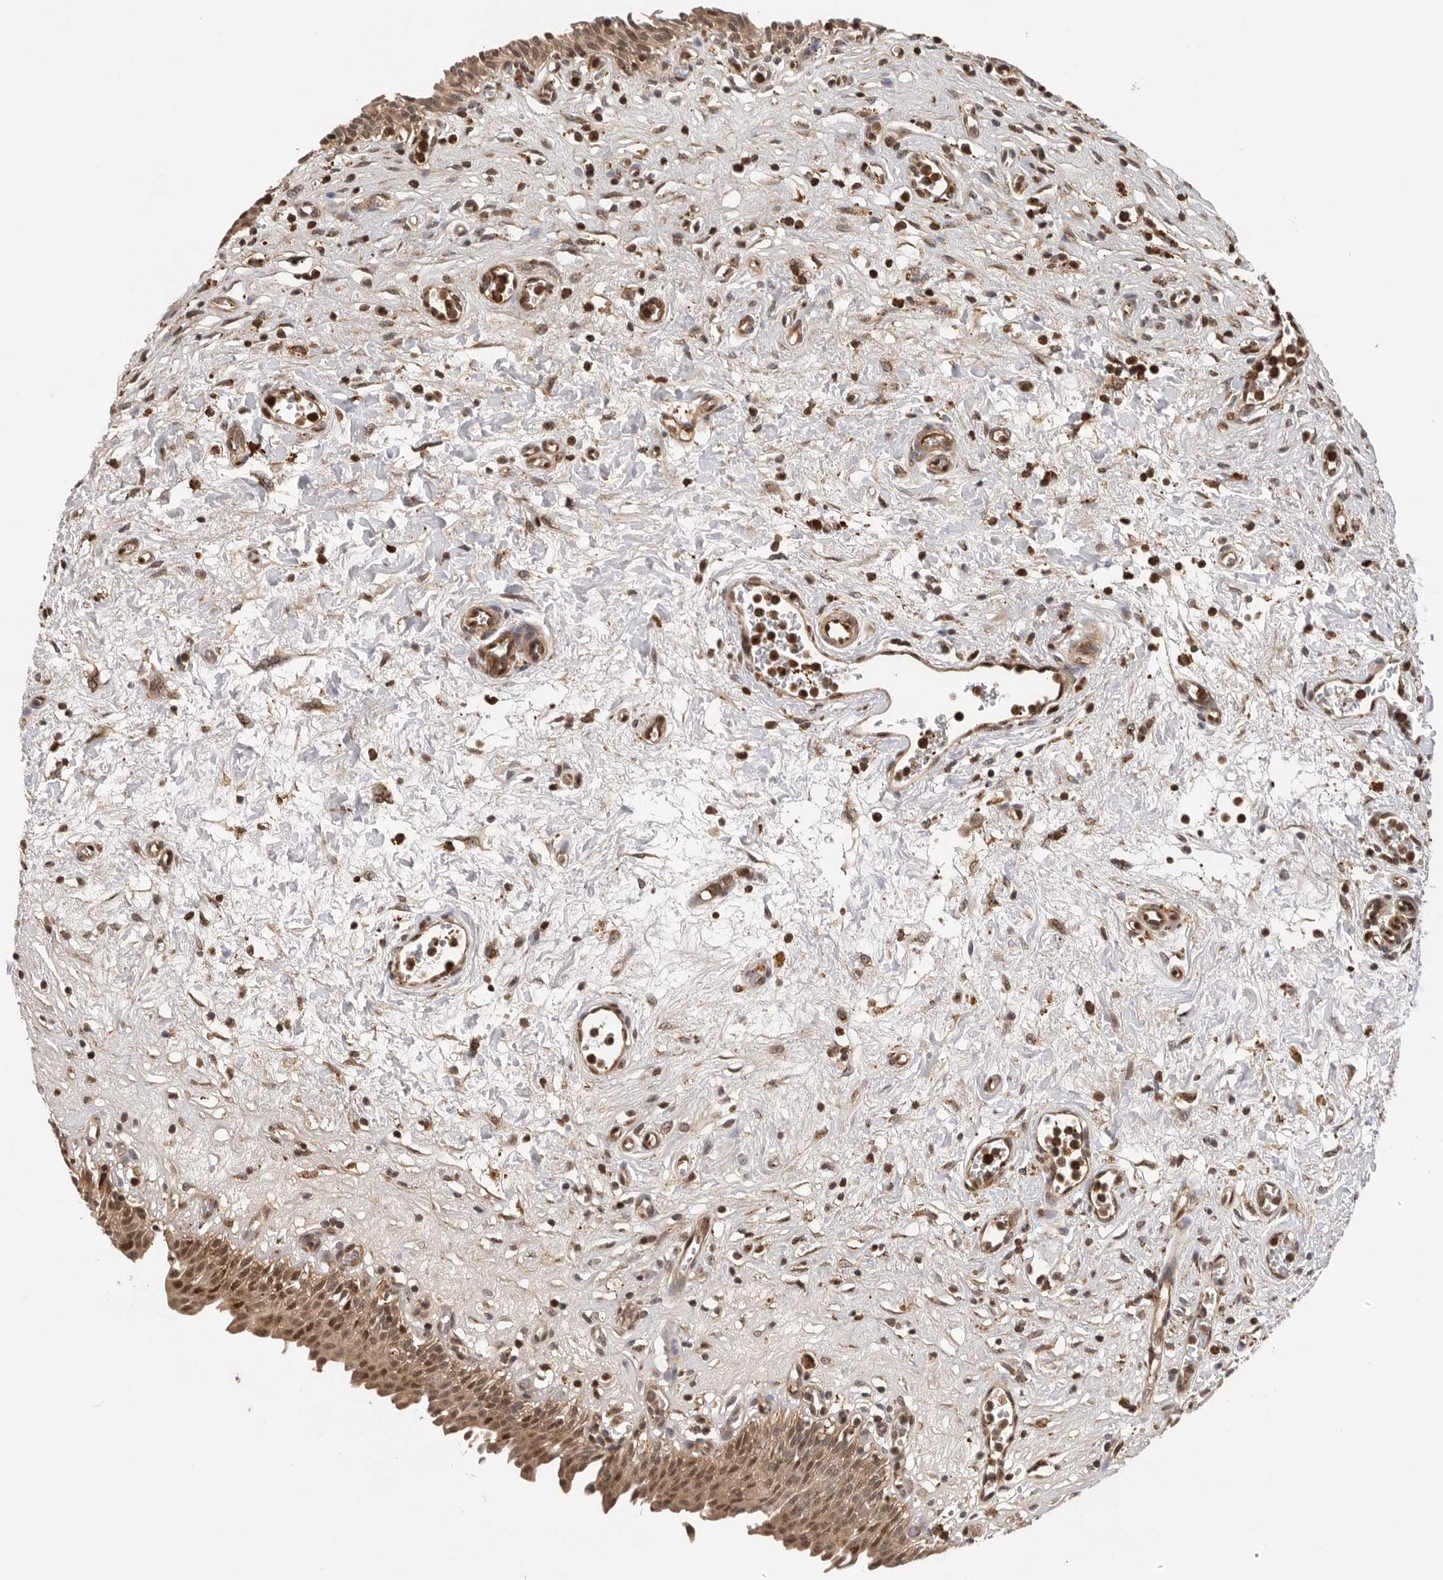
{"staining": {"intensity": "moderate", "quantity": ">75%", "location": "cytoplasmic/membranous,nuclear"}, "tissue": "urinary bladder", "cell_type": "Urothelial cells", "image_type": "normal", "snomed": [{"axis": "morphology", "description": "Urothelial carcinoma, High grade"}, {"axis": "topography", "description": "Urinary bladder"}], "caption": "Approximately >75% of urothelial cells in benign urinary bladder reveal moderate cytoplasmic/membranous,nuclear protein positivity as visualized by brown immunohistochemical staining.", "gene": "RNF157", "patient": {"sex": "male", "age": 46}}